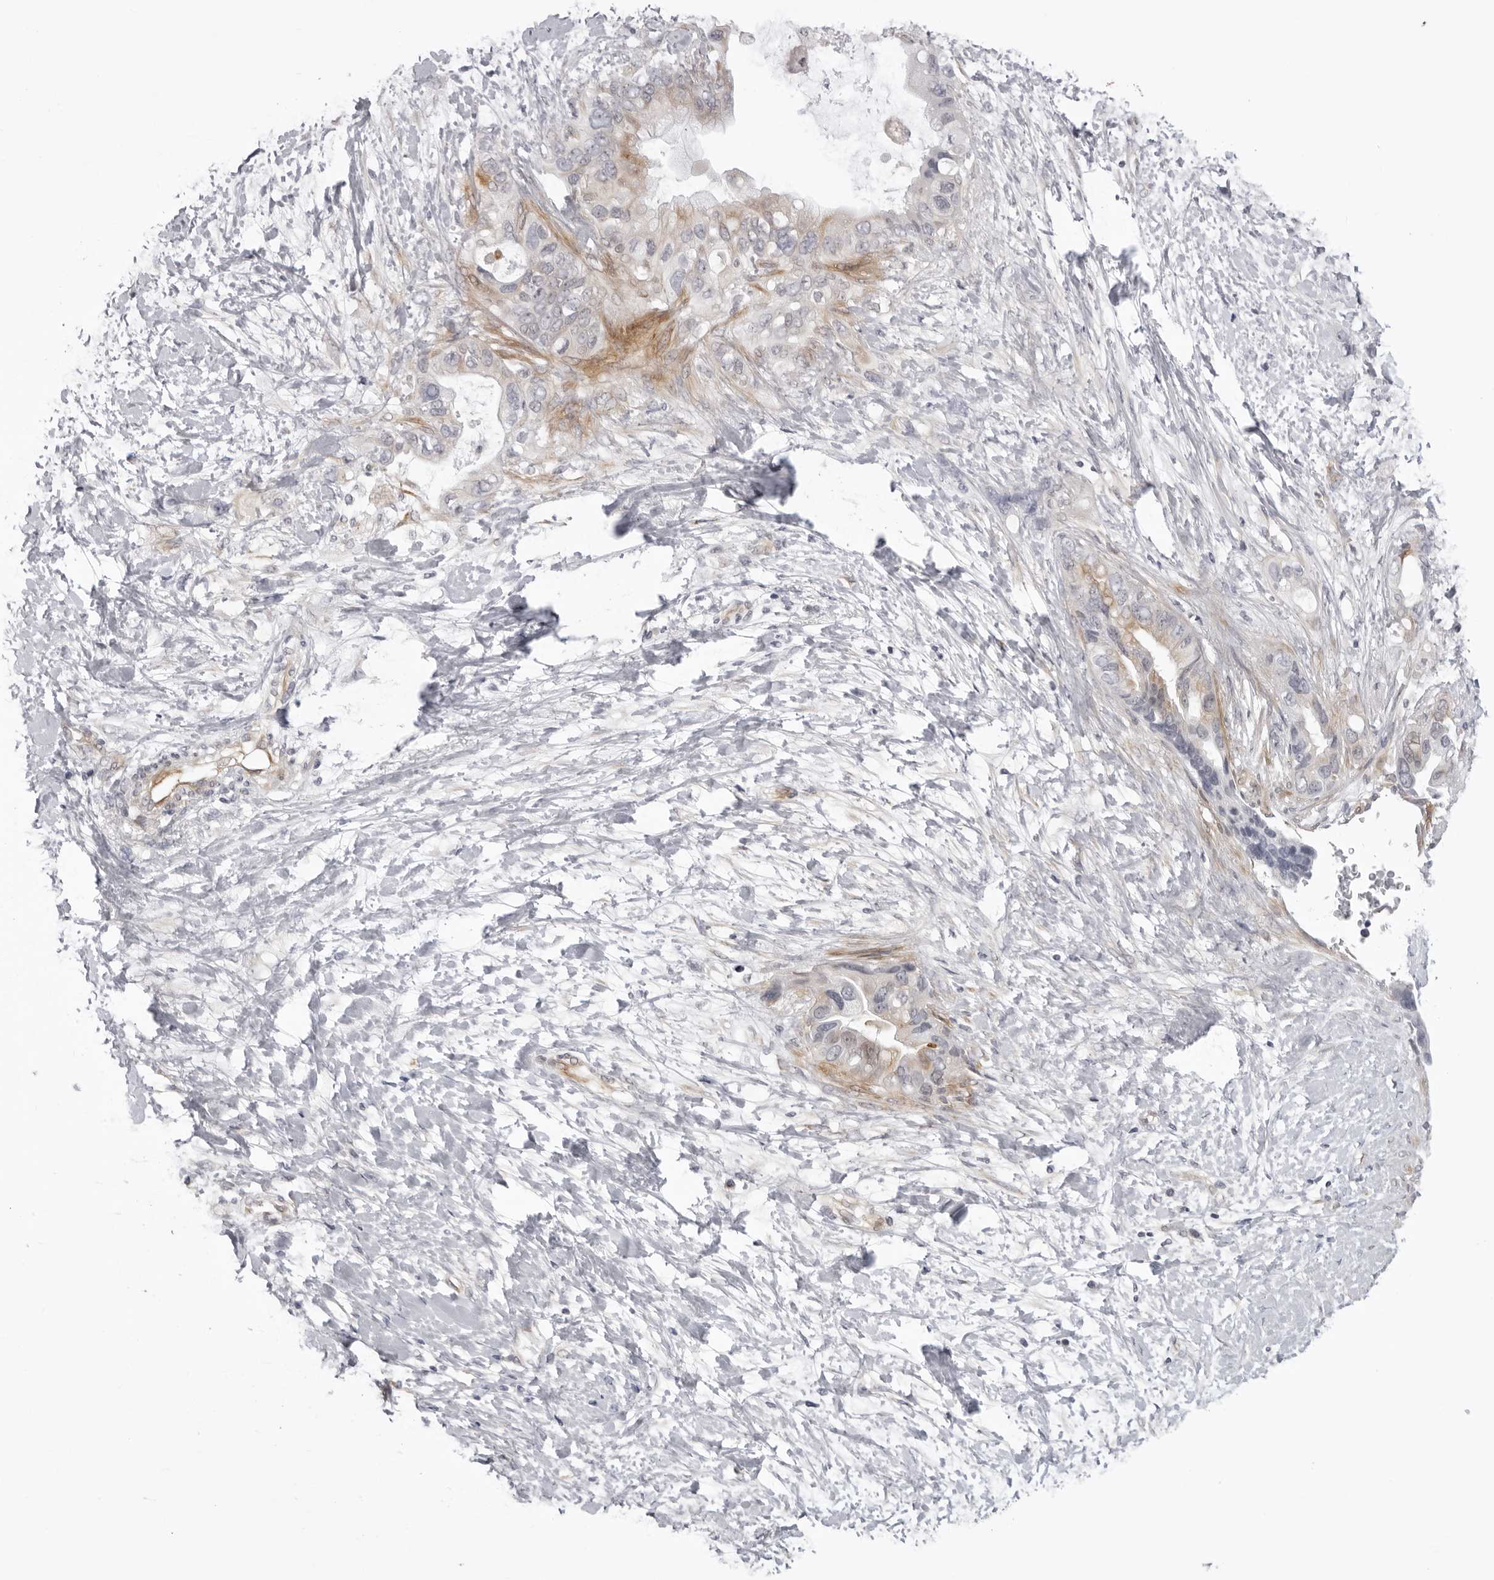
{"staining": {"intensity": "weak", "quantity": "<25%", "location": "cytoplasmic/membranous"}, "tissue": "pancreatic cancer", "cell_type": "Tumor cells", "image_type": "cancer", "snomed": [{"axis": "morphology", "description": "Adenocarcinoma, NOS"}, {"axis": "topography", "description": "Pancreas"}], "caption": "DAB (3,3'-diaminobenzidine) immunohistochemical staining of pancreatic cancer (adenocarcinoma) demonstrates no significant positivity in tumor cells.", "gene": "SUGCT", "patient": {"sex": "female", "age": 56}}